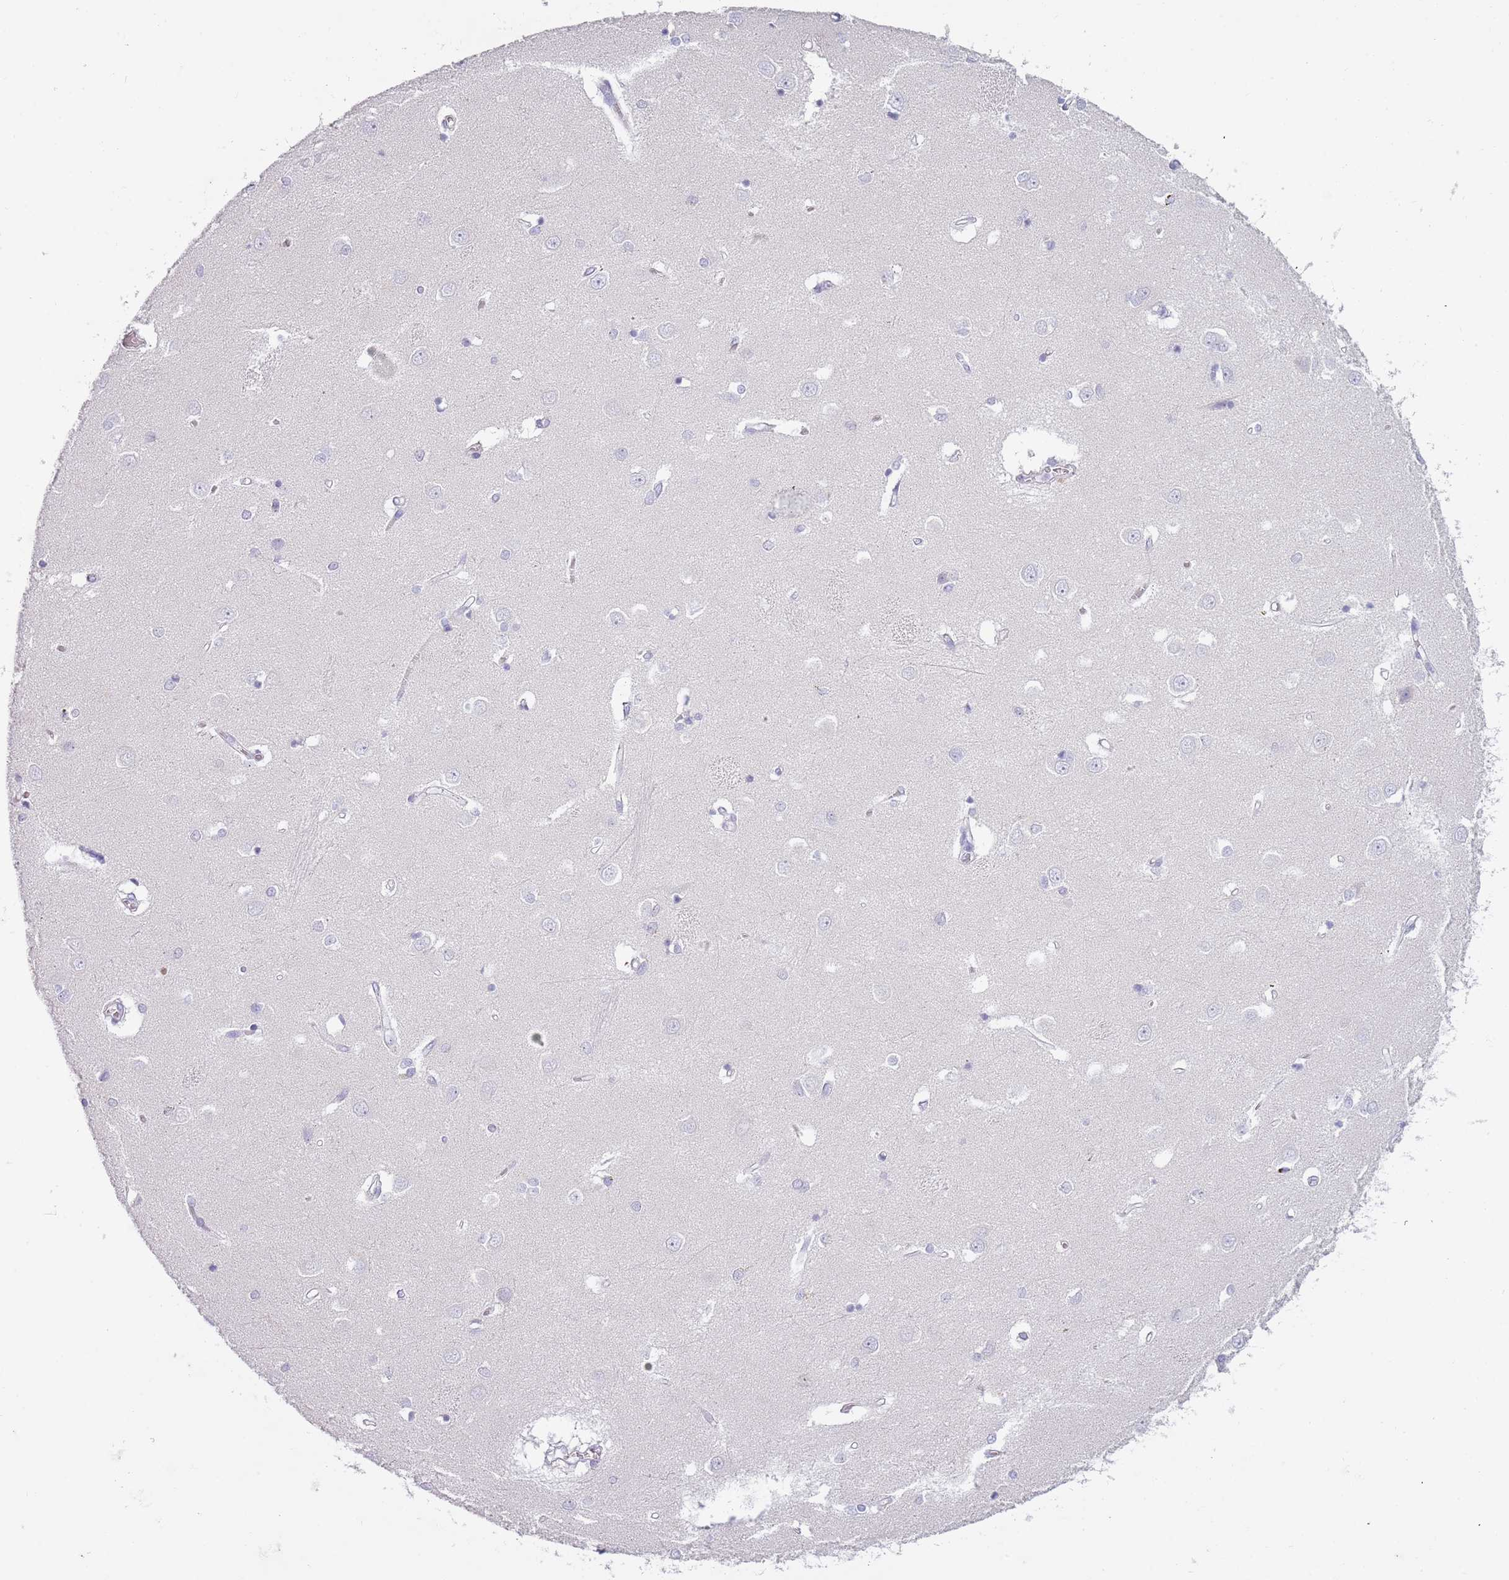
{"staining": {"intensity": "negative", "quantity": "none", "location": "none"}, "tissue": "caudate", "cell_type": "Glial cells", "image_type": "normal", "snomed": [{"axis": "morphology", "description": "Normal tissue, NOS"}, {"axis": "topography", "description": "Lateral ventricle wall"}], "caption": "Glial cells show no significant protein positivity in benign caudate.", "gene": "NWD2", "patient": {"sex": "male", "age": 37}}